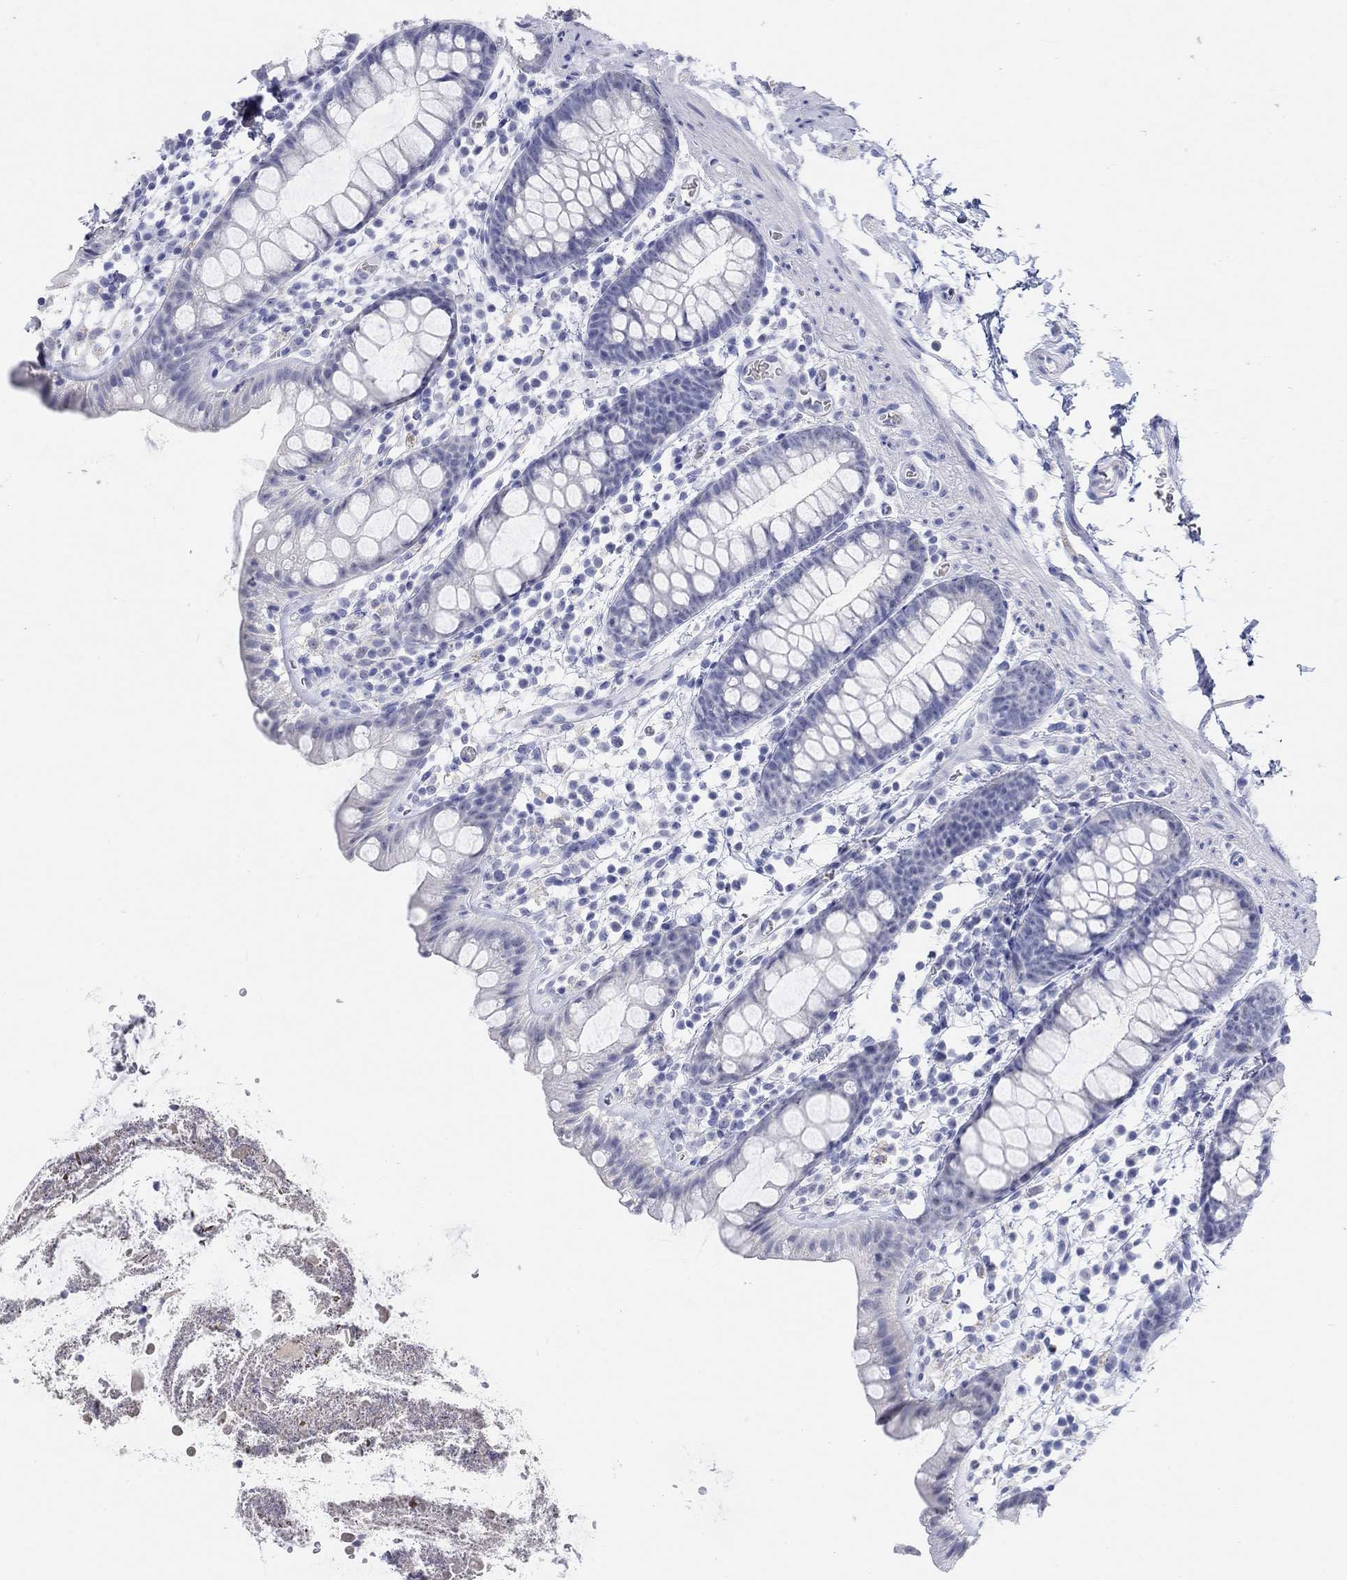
{"staining": {"intensity": "negative", "quantity": "none", "location": "none"}, "tissue": "rectum", "cell_type": "Glandular cells", "image_type": "normal", "snomed": [{"axis": "morphology", "description": "Normal tissue, NOS"}, {"axis": "topography", "description": "Rectum"}], "caption": "Human rectum stained for a protein using immunohistochemistry demonstrates no positivity in glandular cells.", "gene": "GRIA3", "patient": {"sex": "male", "age": 57}}